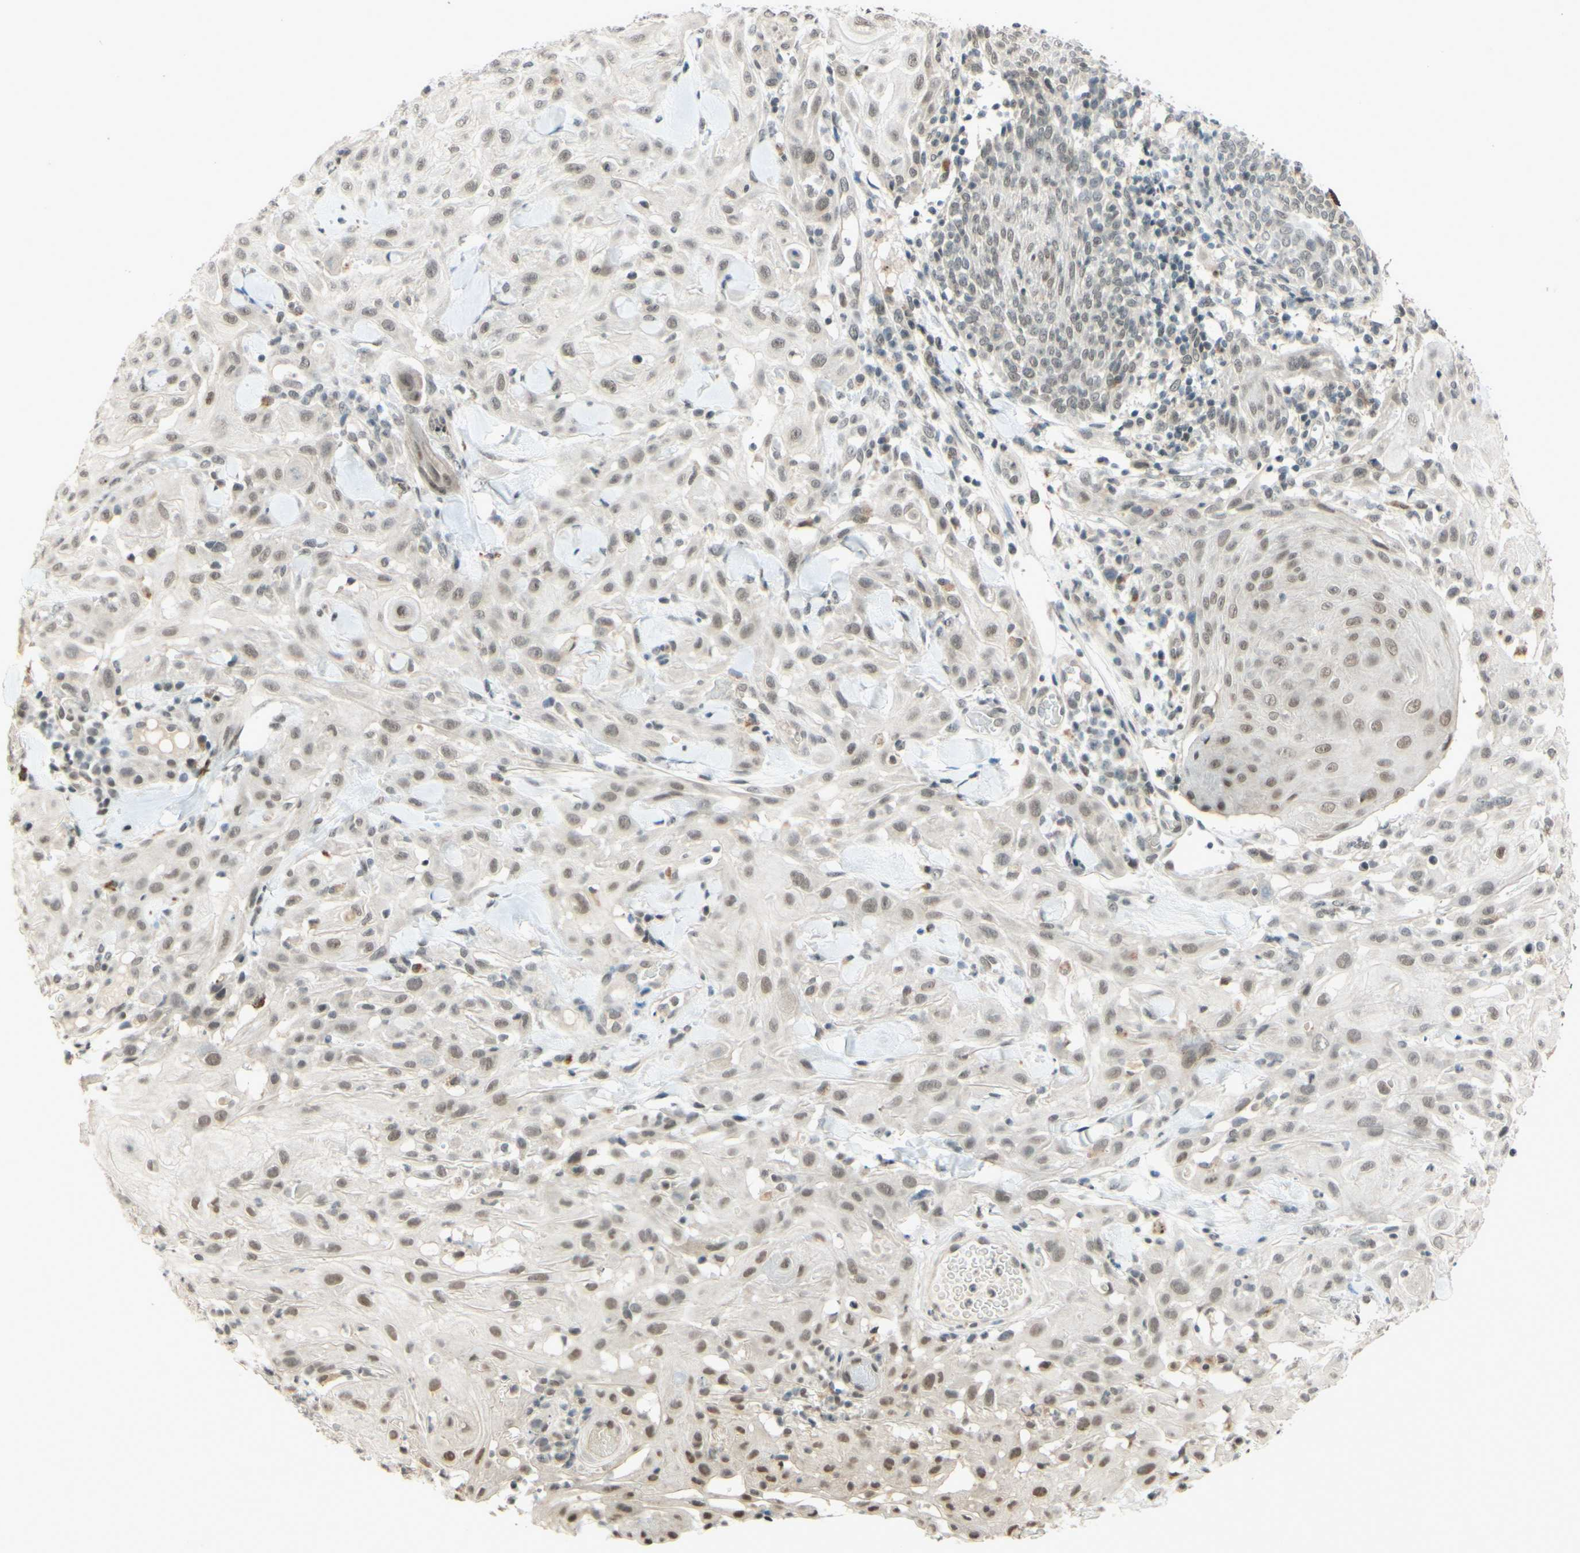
{"staining": {"intensity": "weak", "quantity": ">75%", "location": "nuclear"}, "tissue": "skin cancer", "cell_type": "Tumor cells", "image_type": "cancer", "snomed": [{"axis": "morphology", "description": "Squamous cell carcinoma, NOS"}, {"axis": "topography", "description": "Skin"}], "caption": "A micrograph of squamous cell carcinoma (skin) stained for a protein demonstrates weak nuclear brown staining in tumor cells.", "gene": "SMARCB1", "patient": {"sex": "male", "age": 24}}